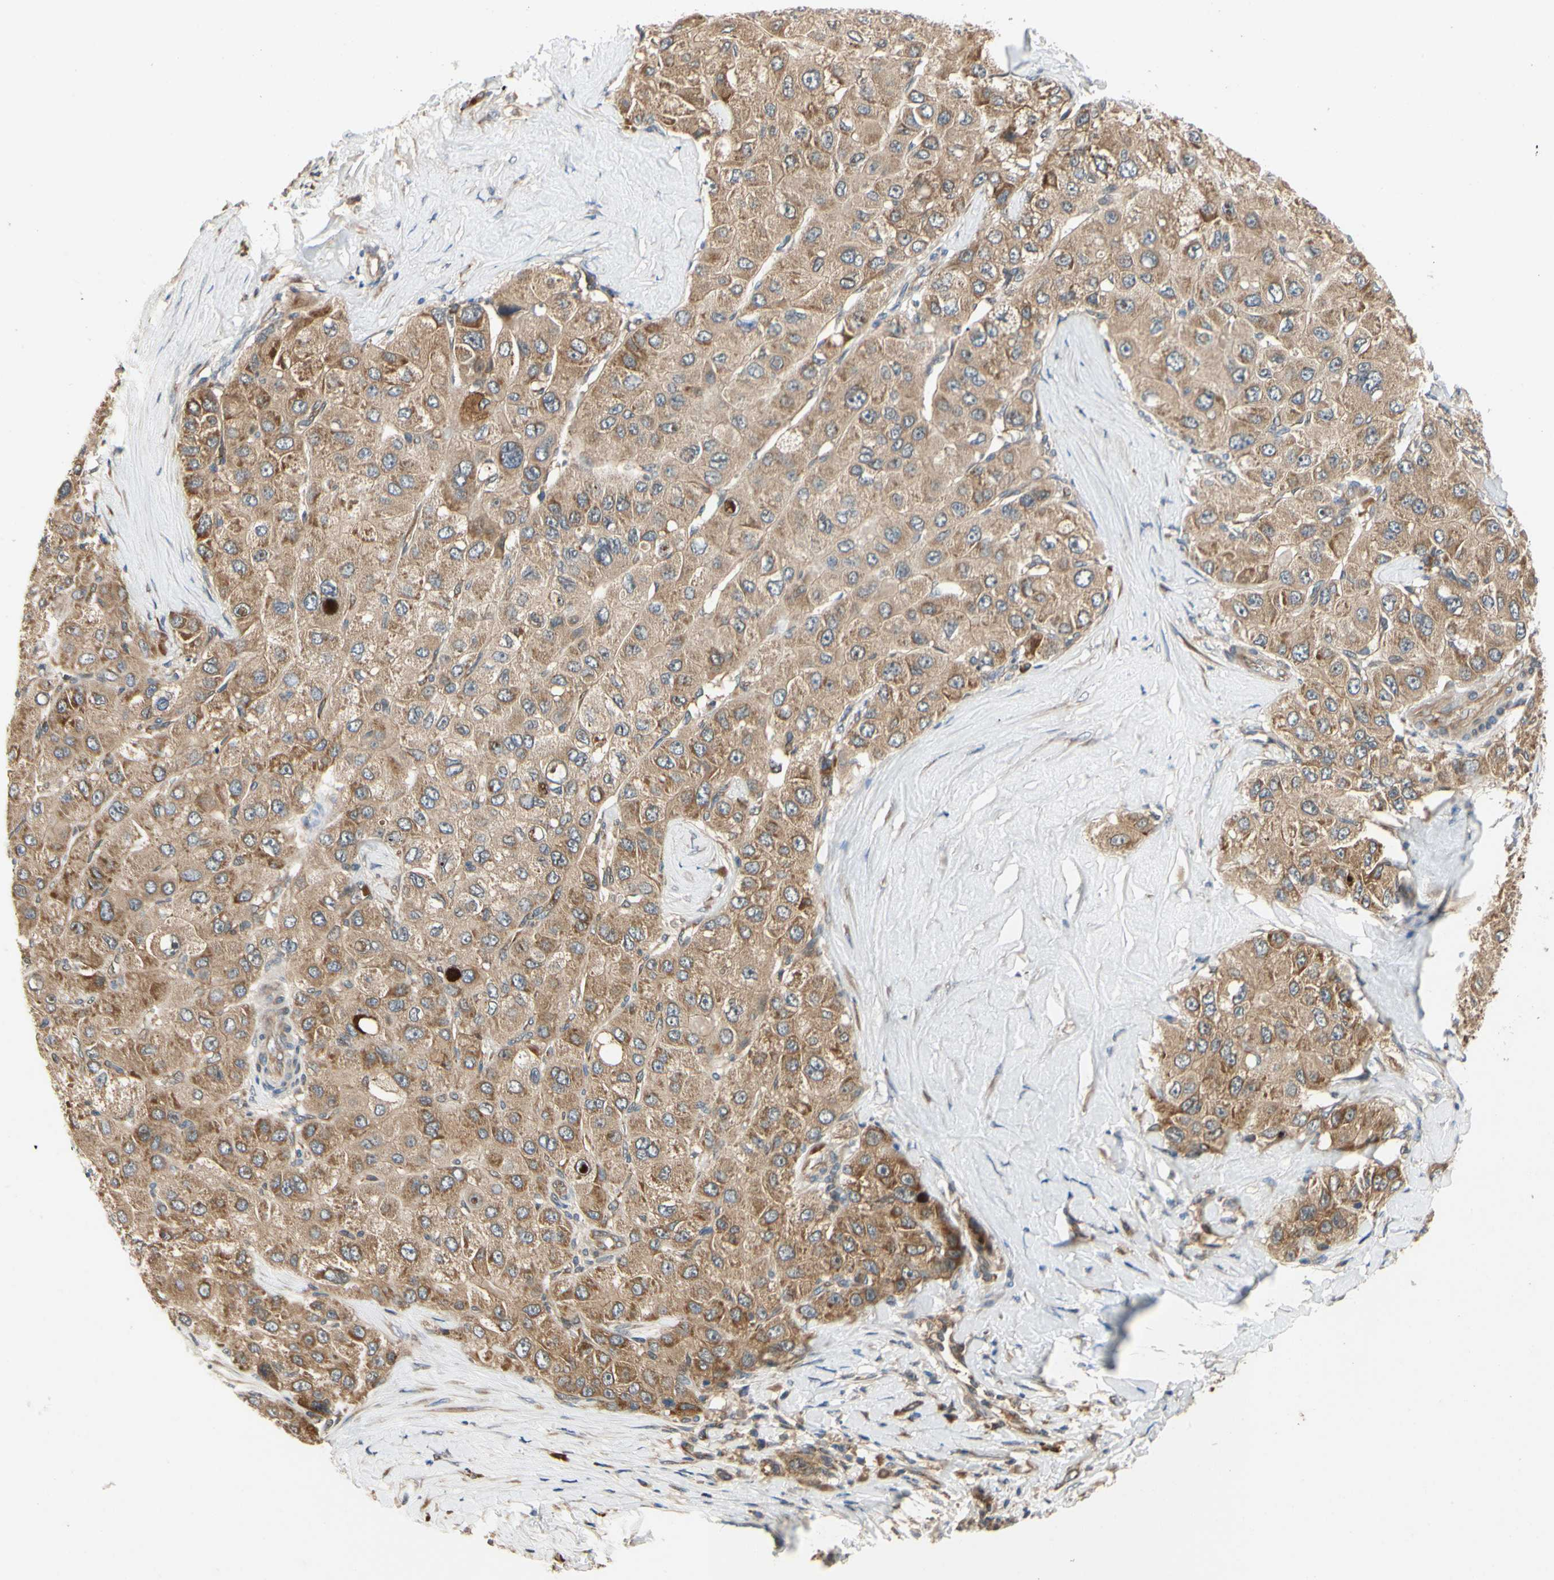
{"staining": {"intensity": "moderate", "quantity": ">75%", "location": "cytoplasmic/membranous"}, "tissue": "liver cancer", "cell_type": "Tumor cells", "image_type": "cancer", "snomed": [{"axis": "morphology", "description": "Carcinoma, Hepatocellular, NOS"}, {"axis": "topography", "description": "Liver"}], "caption": "This is an image of immunohistochemistry (IHC) staining of hepatocellular carcinoma (liver), which shows moderate expression in the cytoplasmic/membranous of tumor cells.", "gene": "TDRP", "patient": {"sex": "male", "age": 80}}